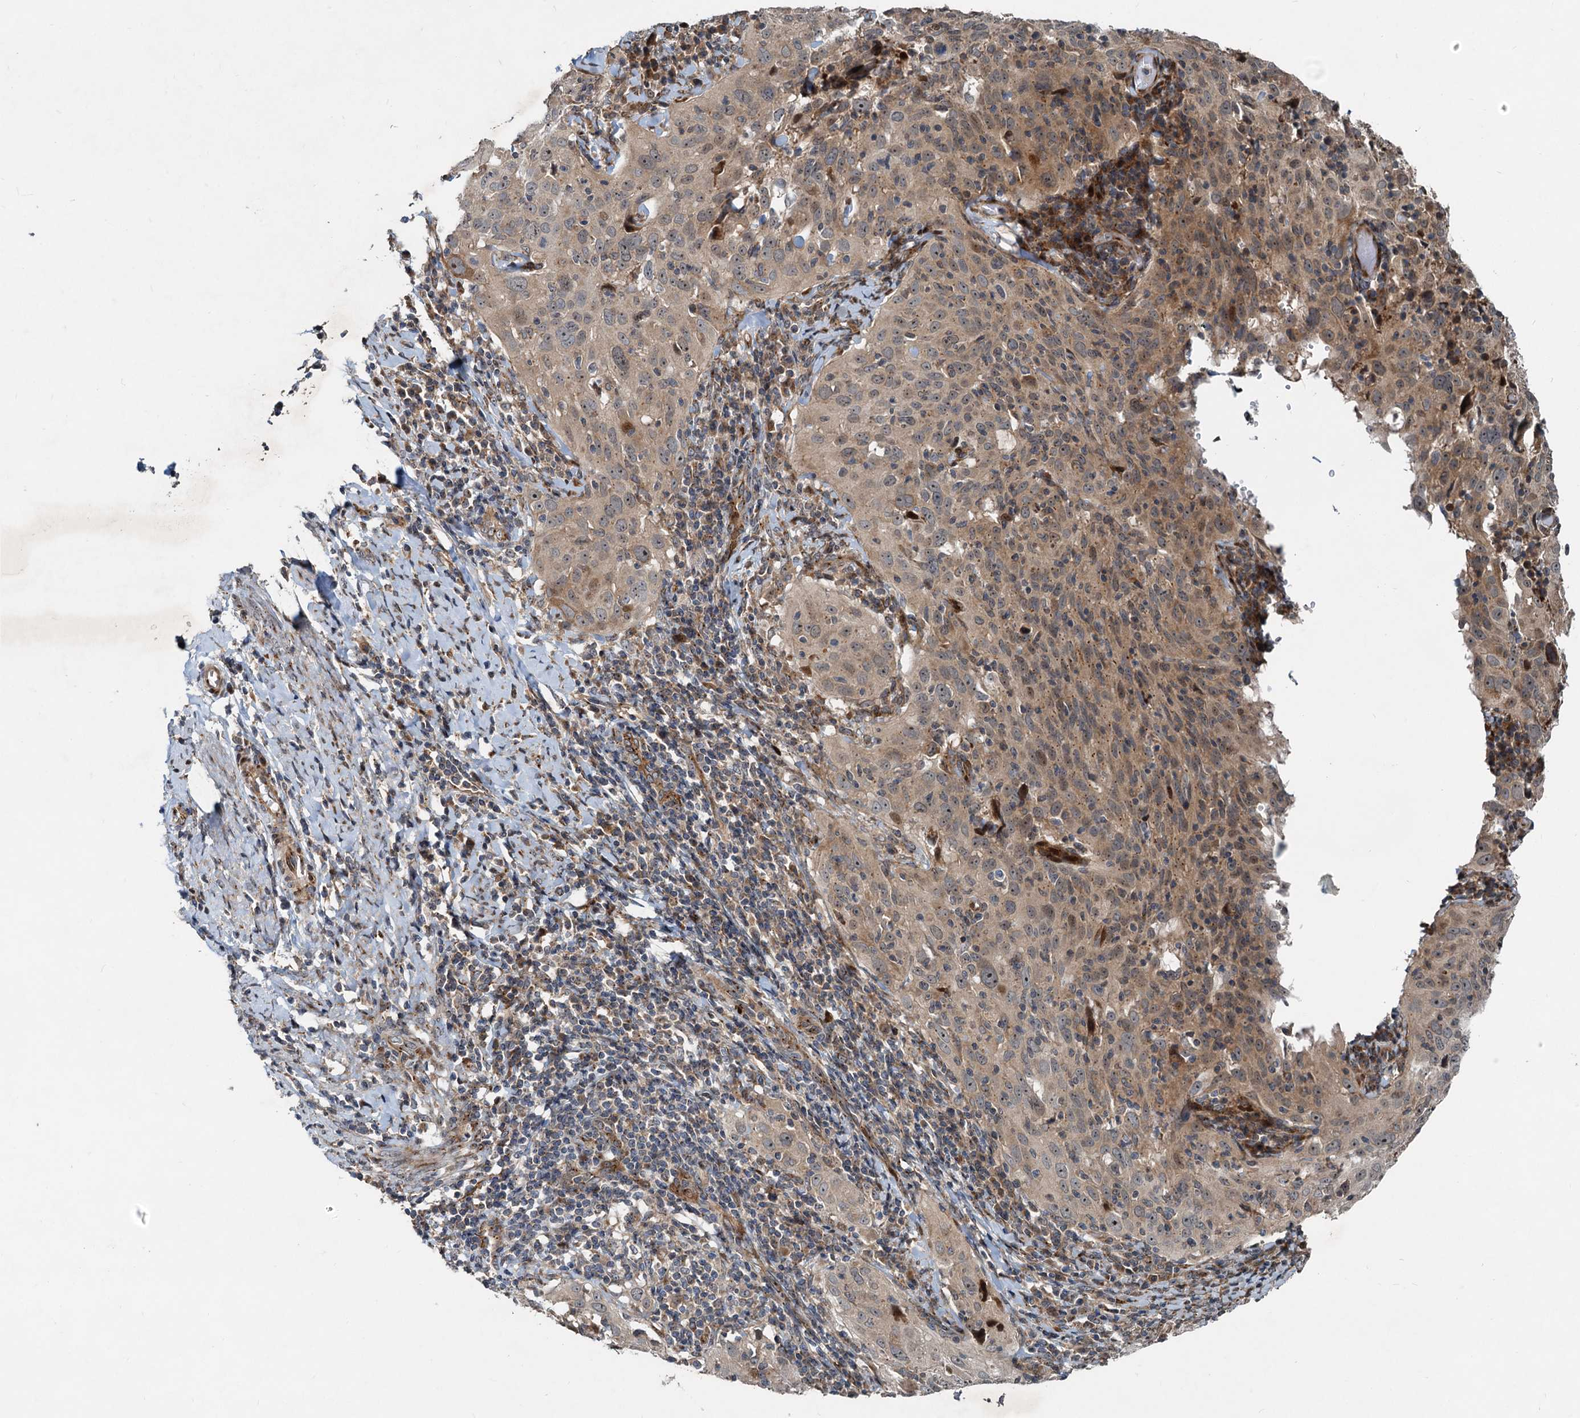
{"staining": {"intensity": "moderate", "quantity": ">75%", "location": "cytoplasmic/membranous"}, "tissue": "cervical cancer", "cell_type": "Tumor cells", "image_type": "cancer", "snomed": [{"axis": "morphology", "description": "Squamous cell carcinoma, NOS"}, {"axis": "topography", "description": "Cervix"}], "caption": "About >75% of tumor cells in human squamous cell carcinoma (cervical) demonstrate moderate cytoplasmic/membranous protein expression as visualized by brown immunohistochemical staining.", "gene": "CEP68", "patient": {"sex": "female", "age": 31}}